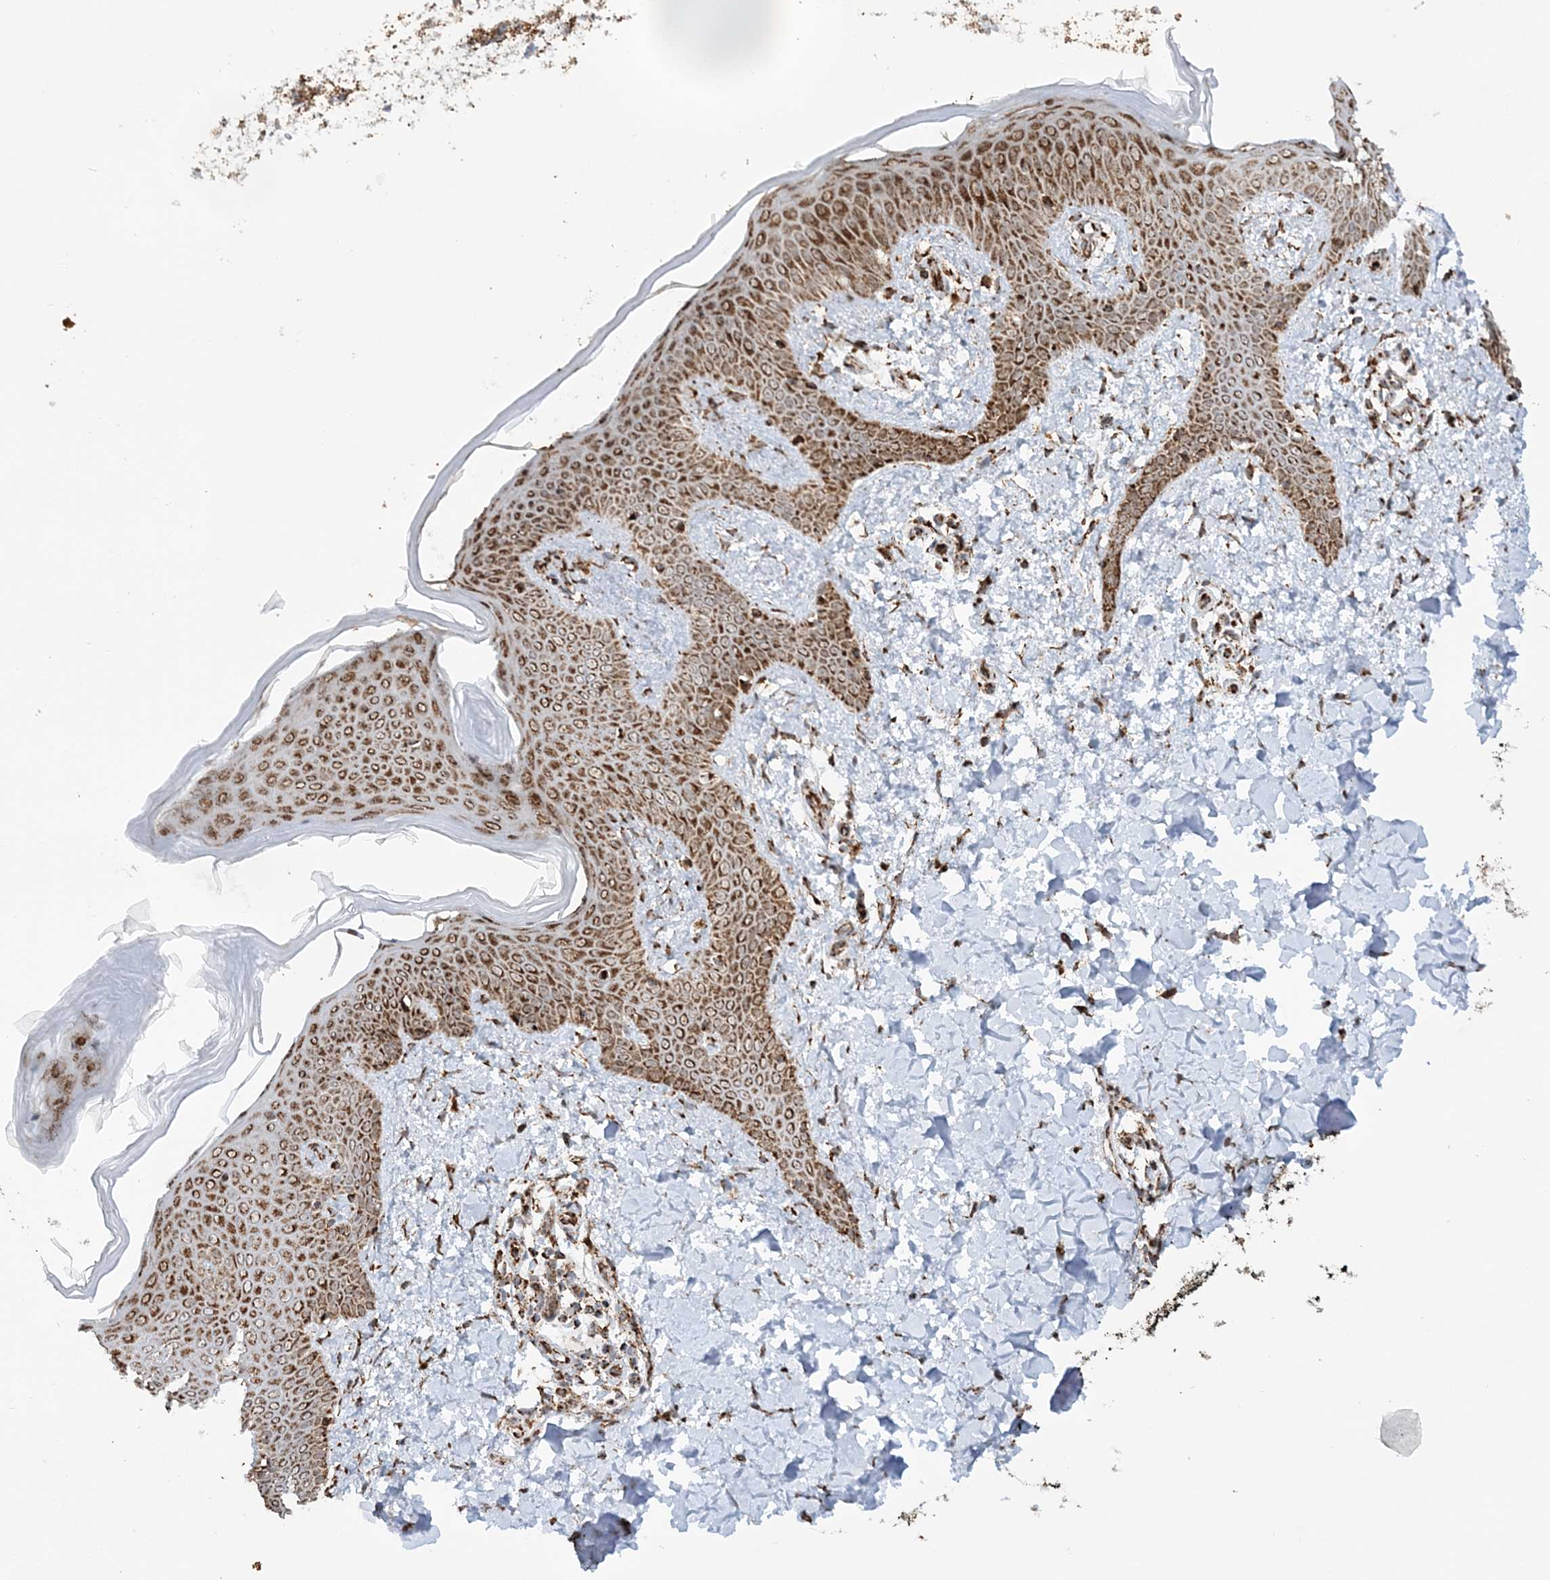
{"staining": {"intensity": "strong", "quantity": ">75%", "location": "cytoplasmic/membranous,nuclear"}, "tissue": "skin", "cell_type": "Fibroblasts", "image_type": "normal", "snomed": [{"axis": "morphology", "description": "Normal tissue, NOS"}, {"axis": "topography", "description": "Skin"}], "caption": "Brown immunohistochemical staining in unremarkable human skin reveals strong cytoplasmic/membranous,nuclear expression in about >75% of fibroblasts.", "gene": "CRY2", "patient": {"sex": "male", "age": 36}}